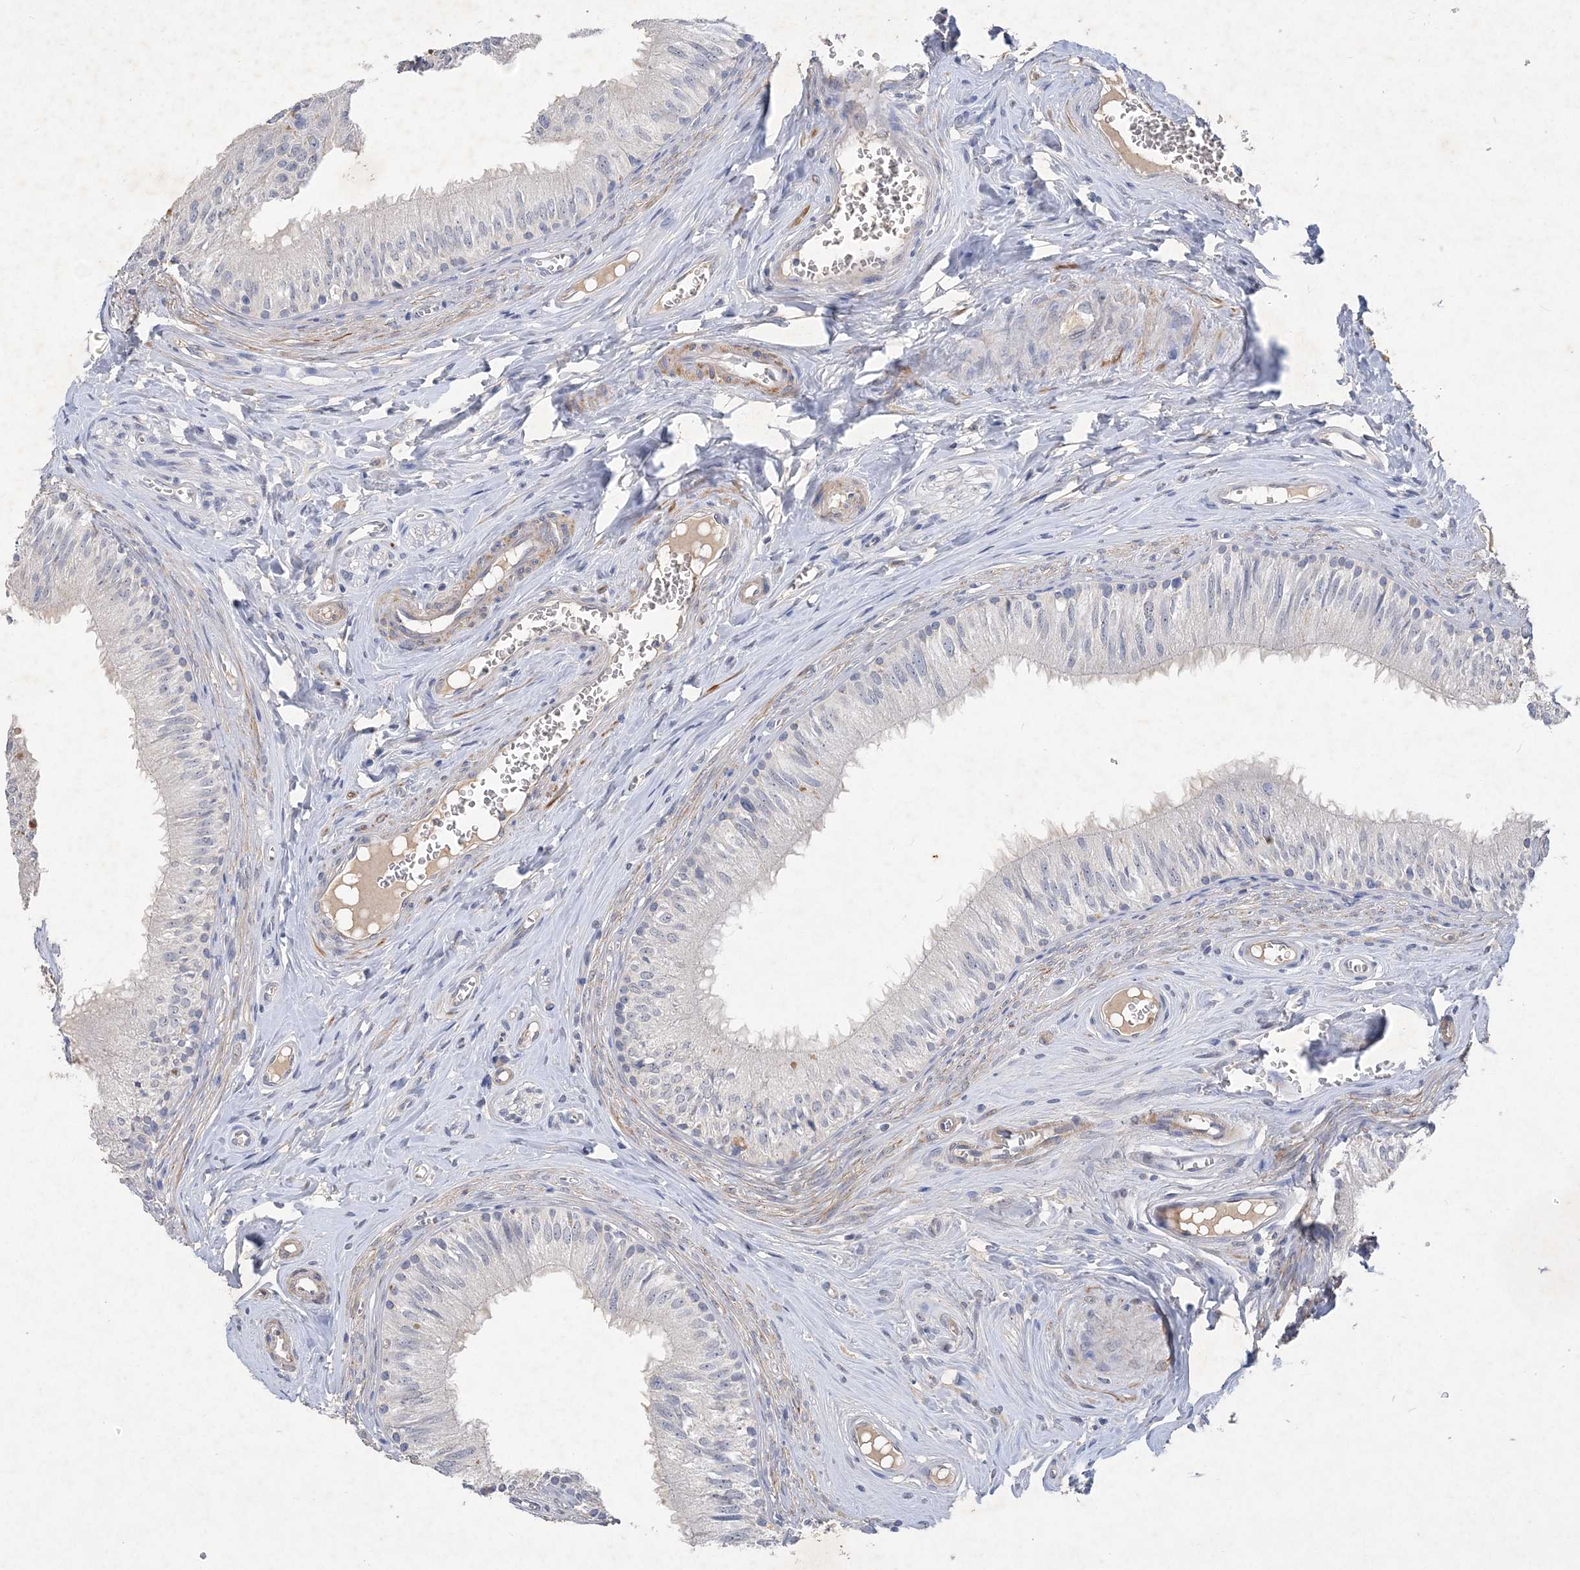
{"staining": {"intensity": "moderate", "quantity": "<25%", "location": "cytoplasmic/membranous"}, "tissue": "epididymis", "cell_type": "Glandular cells", "image_type": "normal", "snomed": [{"axis": "morphology", "description": "Normal tissue, NOS"}, {"axis": "topography", "description": "Epididymis"}], "caption": "Epididymis stained with immunohistochemistry demonstrates moderate cytoplasmic/membranous staining in approximately <25% of glandular cells.", "gene": "C11orf58", "patient": {"sex": "male", "age": 46}}